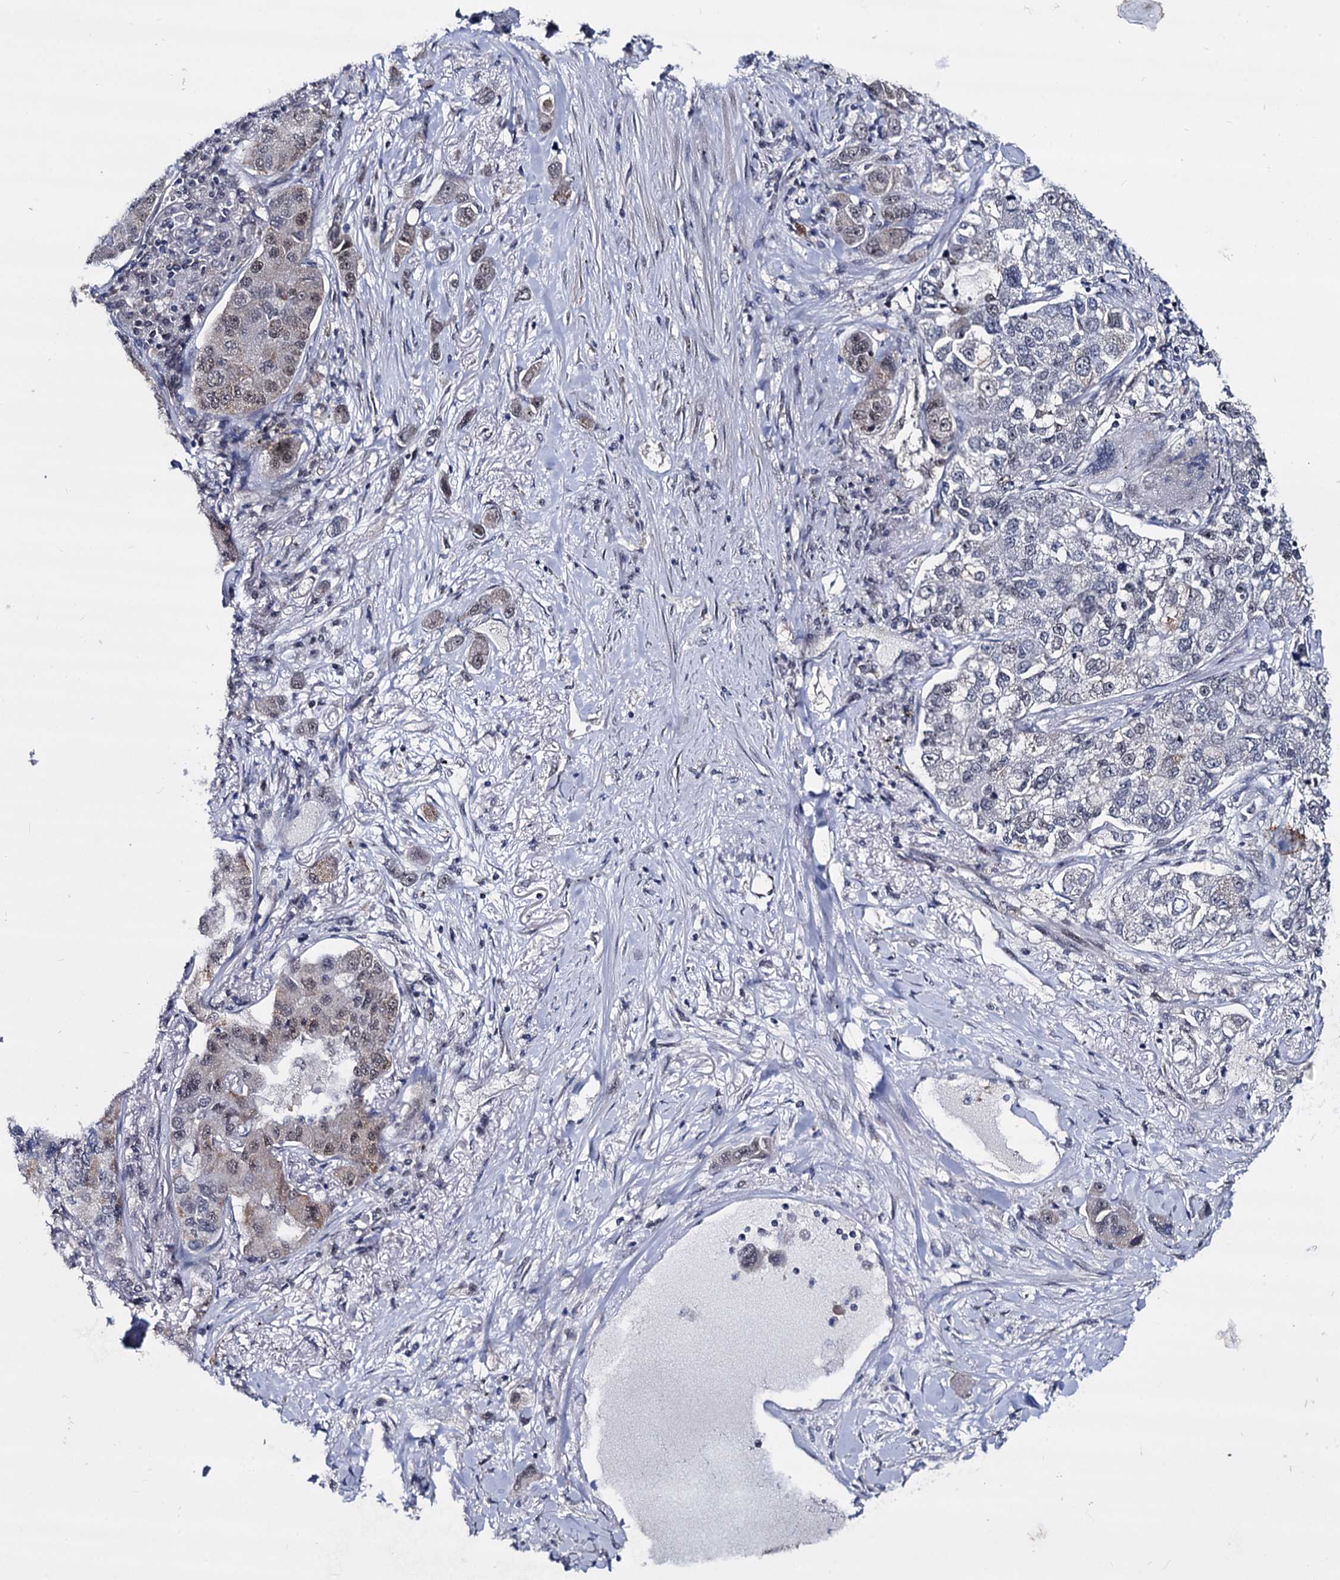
{"staining": {"intensity": "moderate", "quantity": "<25%", "location": "nuclear"}, "tissue": "lung cancer", "cell_type": "Tumor cells", "image_type": "cancer", "snomed": [{"axis": "morphology", "description": "Adenocarcinoma, NOS"}, {"axis": "topography", "description": "Lung"}], "caption": "A brown stain highlights moderate nuclear positivity of a protein in lung cancer tumor cells.", "gene": "GALNT11", "patient": {"sex": "male", "age": 49}}